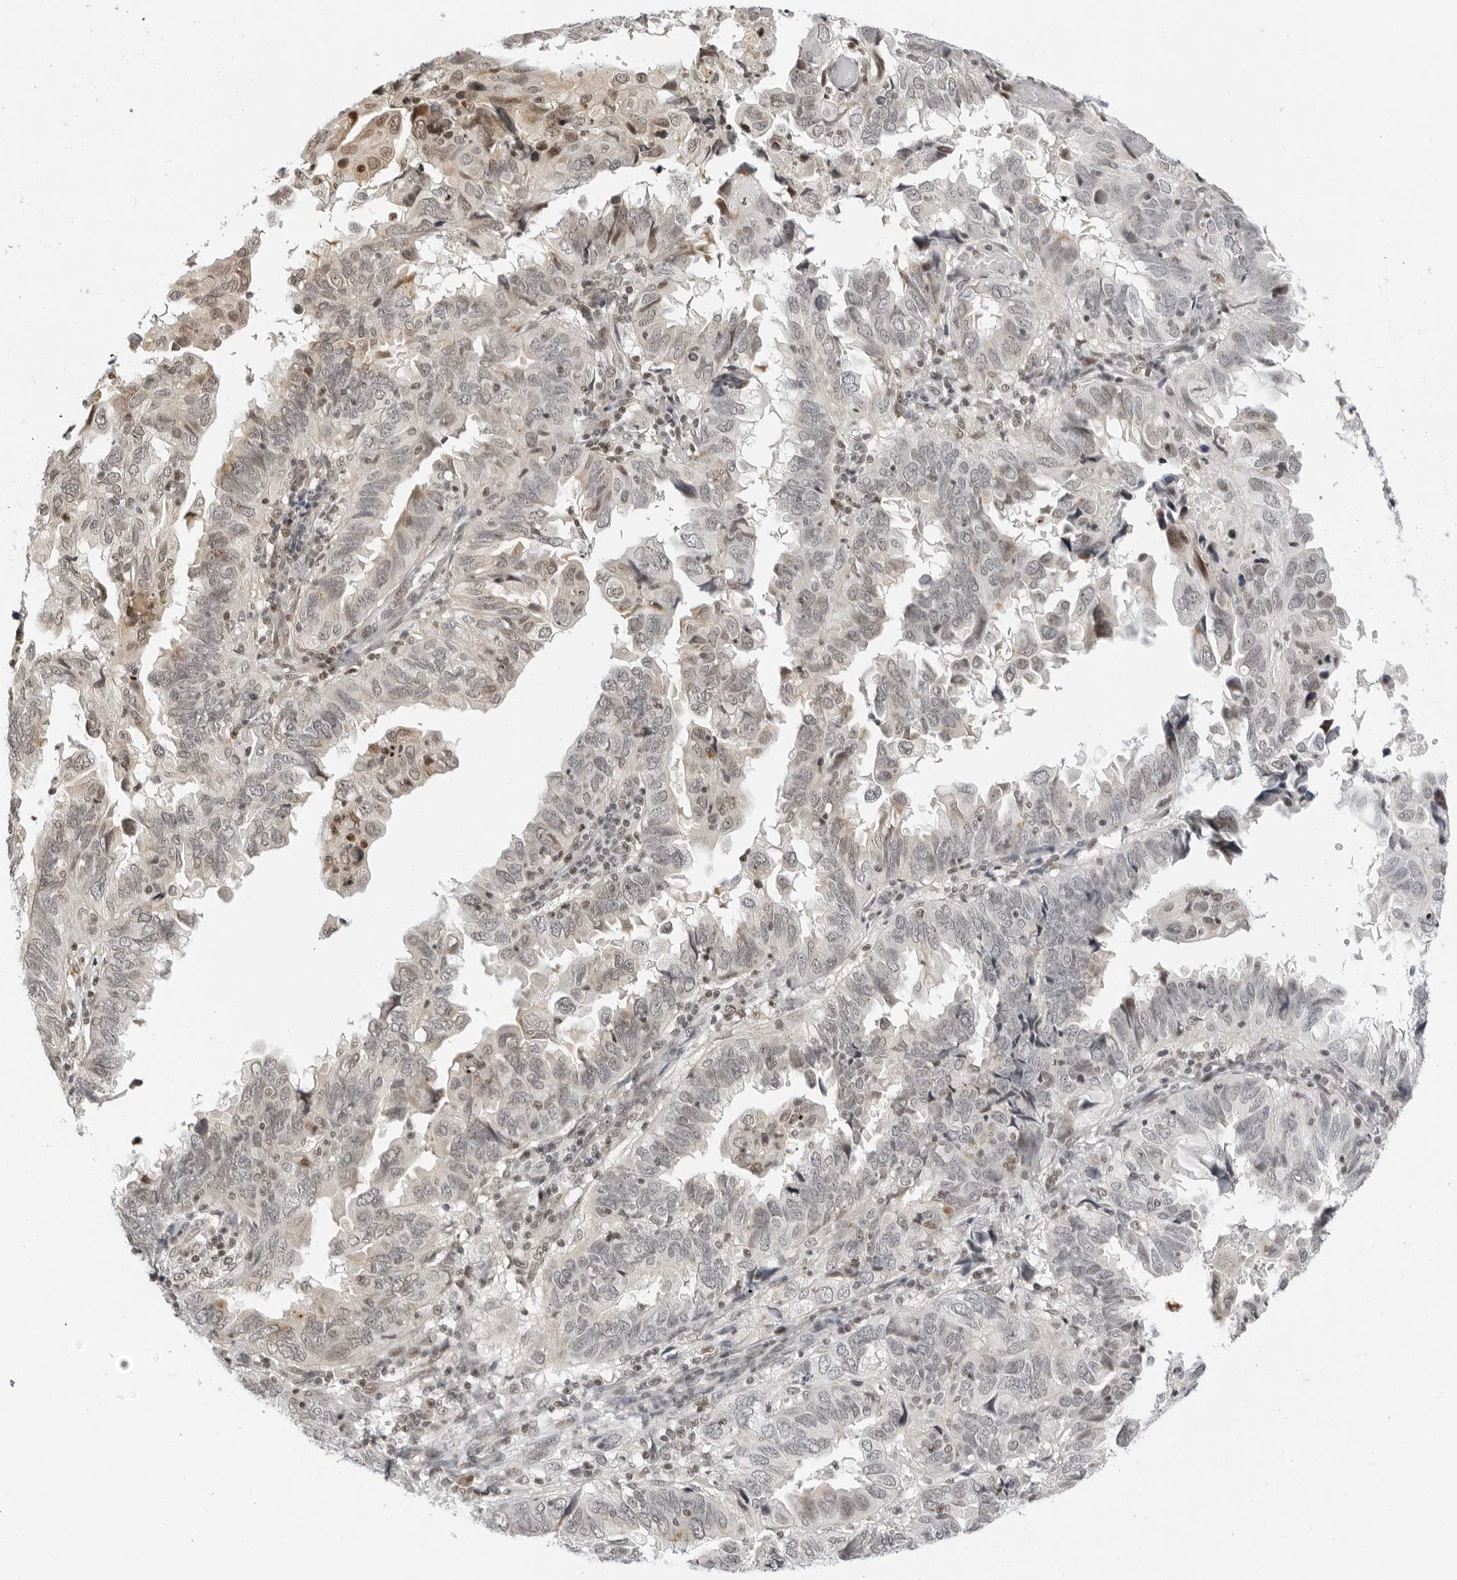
{"staining": {"intensity": "moderate", "quantity": "<25%", "location": "nuclear"}, "tissue": "endometrial cancer", "cell_type": "Tumor cells", "image_type": "cancer", "snomed": [{"axis": "morphology", "description": "Adenocarcinoma, NOS"}, {"axis": "topography", "description": "Uterus"}], "caption": "A photomicrograph of human endometrial adenocarcinoma stained for a protein shows moderate nuclear brown staining in tumor cells. (Brightfield microscopy of DAB IHC at high magnification).", "gene": "MSH6", "patient": {"sex": "female", "age": 77}}